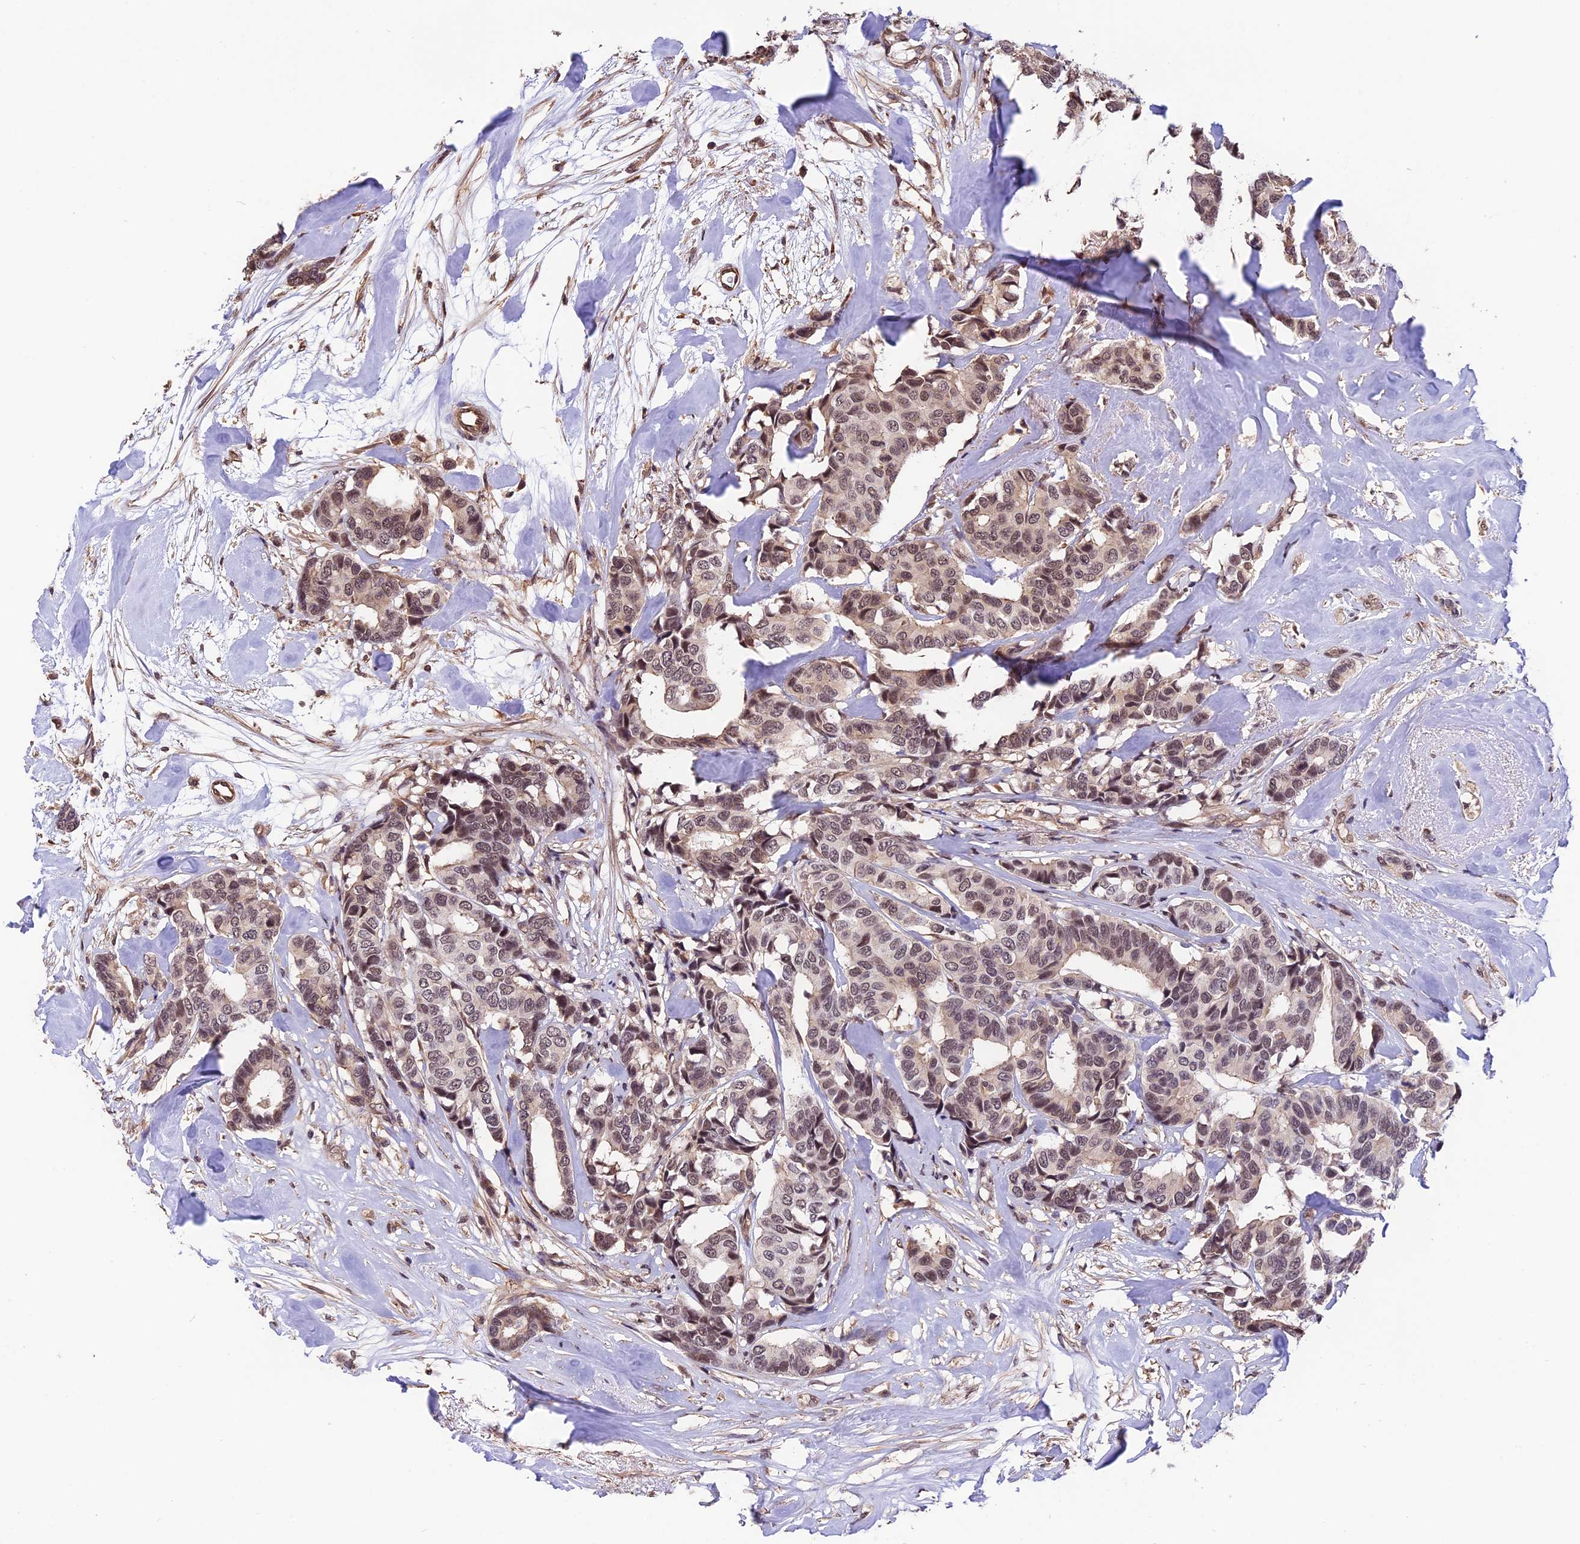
{"staining": {"intensity": "moderate", "quantity": ">75%", "location": "nuclear"}, "tissue": "breast cancer", "cell_type": "Tumor cells", "image_type": "cancer", "snomed": [{"axis": "morphology", "description": "Duct carcinoma"}, {"axis": "topography", "description": "Breast"}], "caption": "This is an image of immunohistochemistry staining of breast invasive ductal carcinoma, which shows moderate staining in the nuclear of tumor cells.", "gene": "ZC3H4", "patient": {"sex": "female", "age": 87}}